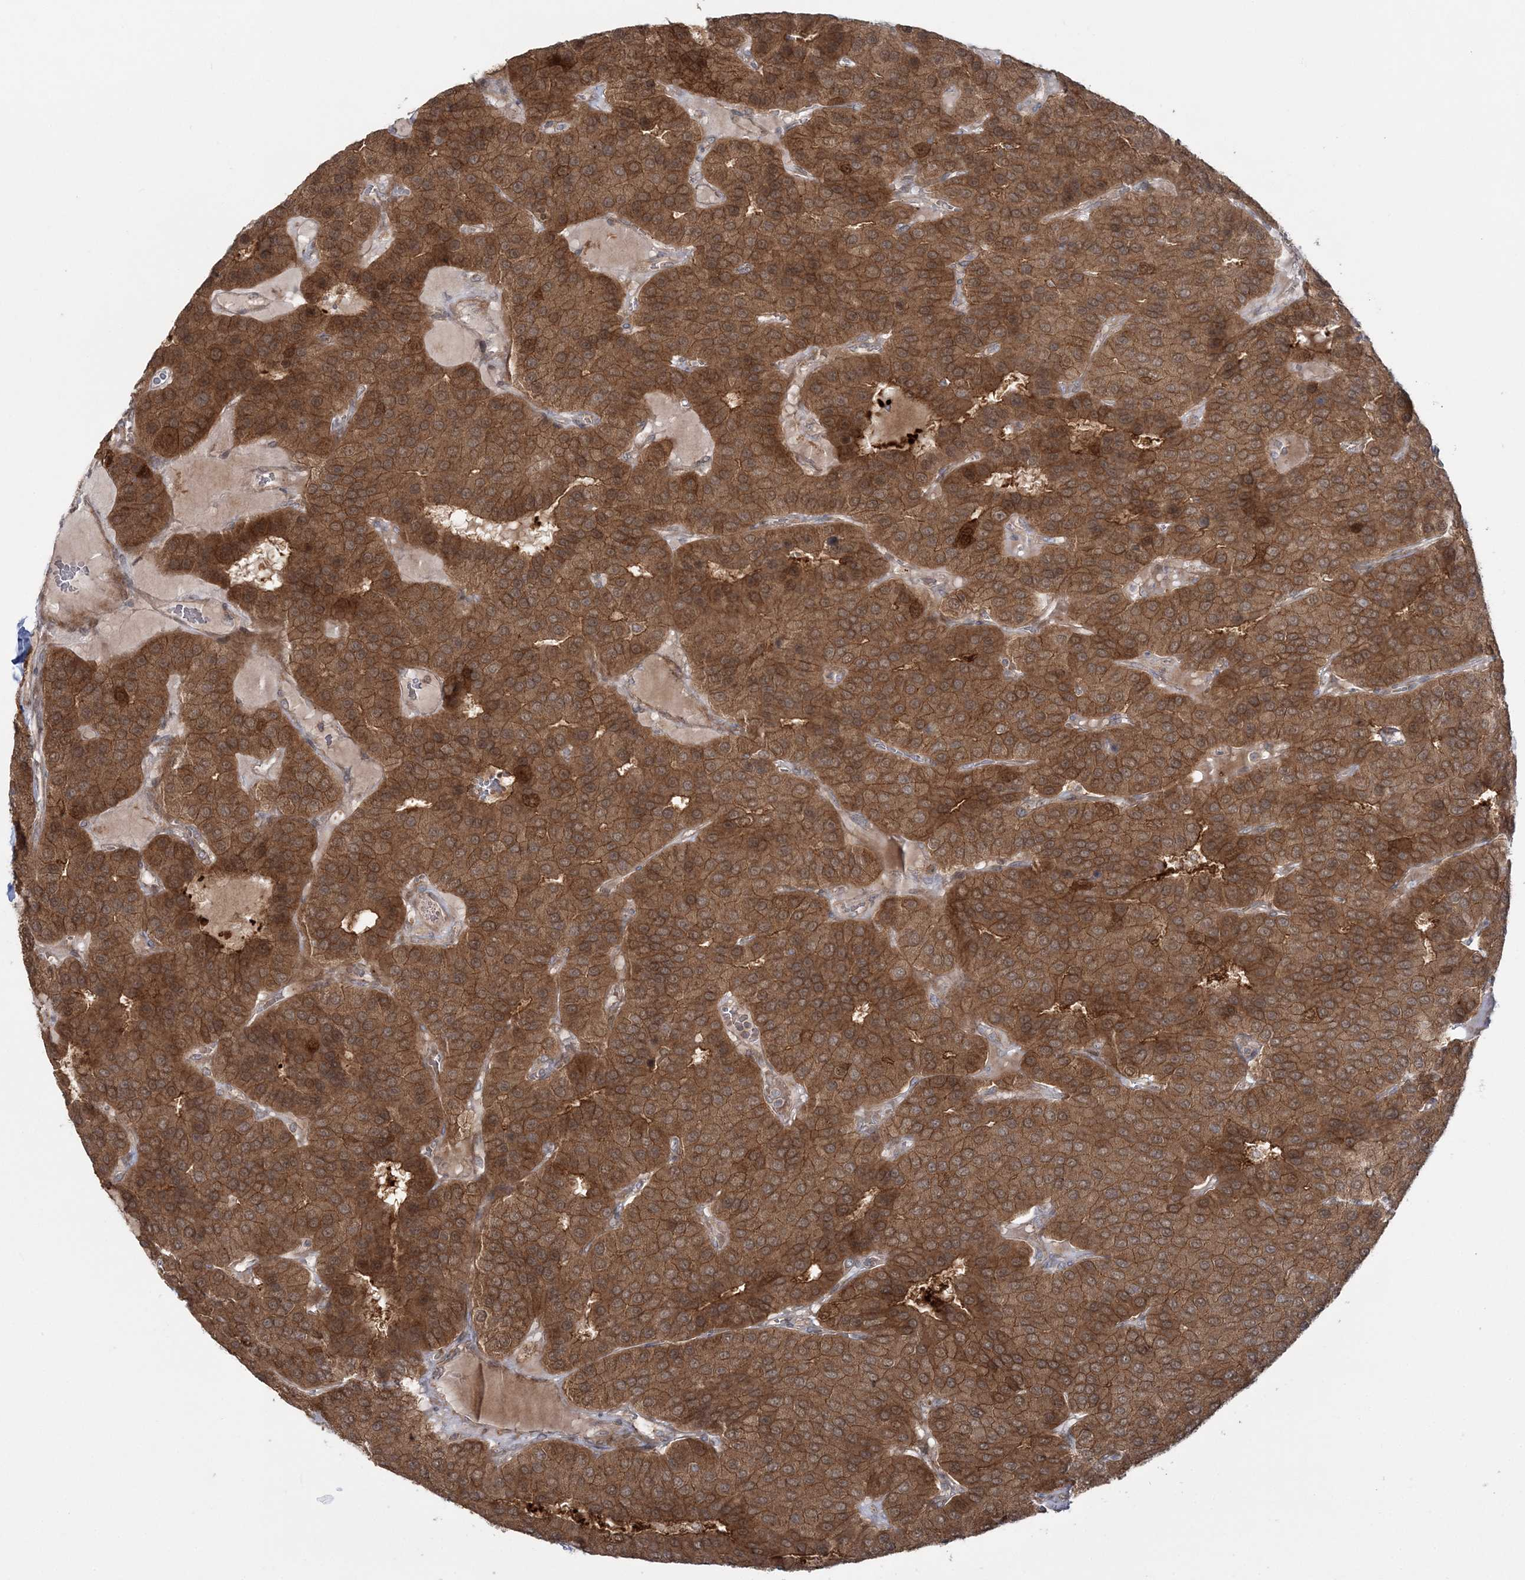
{"staining": {"intensity": "strong", "quantity": ">75%", "location": "cytoplasmic/membranous"}, "tissue": "parathyroid gland", "cell_type": "Glandular cells", "image_type": "normal", "snomed": [{"axis": "morphology", "description": "Normal tissue, NOS"}, {"axis": "morphology", "description": "Adenoma, NOS"}, {"axis": "topography", "description": "Parathyroid gland"}], "caption": "Immunohistochemistry of unremarkable human parathyroid gland exhibits high levels of strong cytoplasmic/membranous positivity in approximately >75% of glandular cells.", "gene": "MOCS2", "patient": {"sex": "female", "age": 86}}